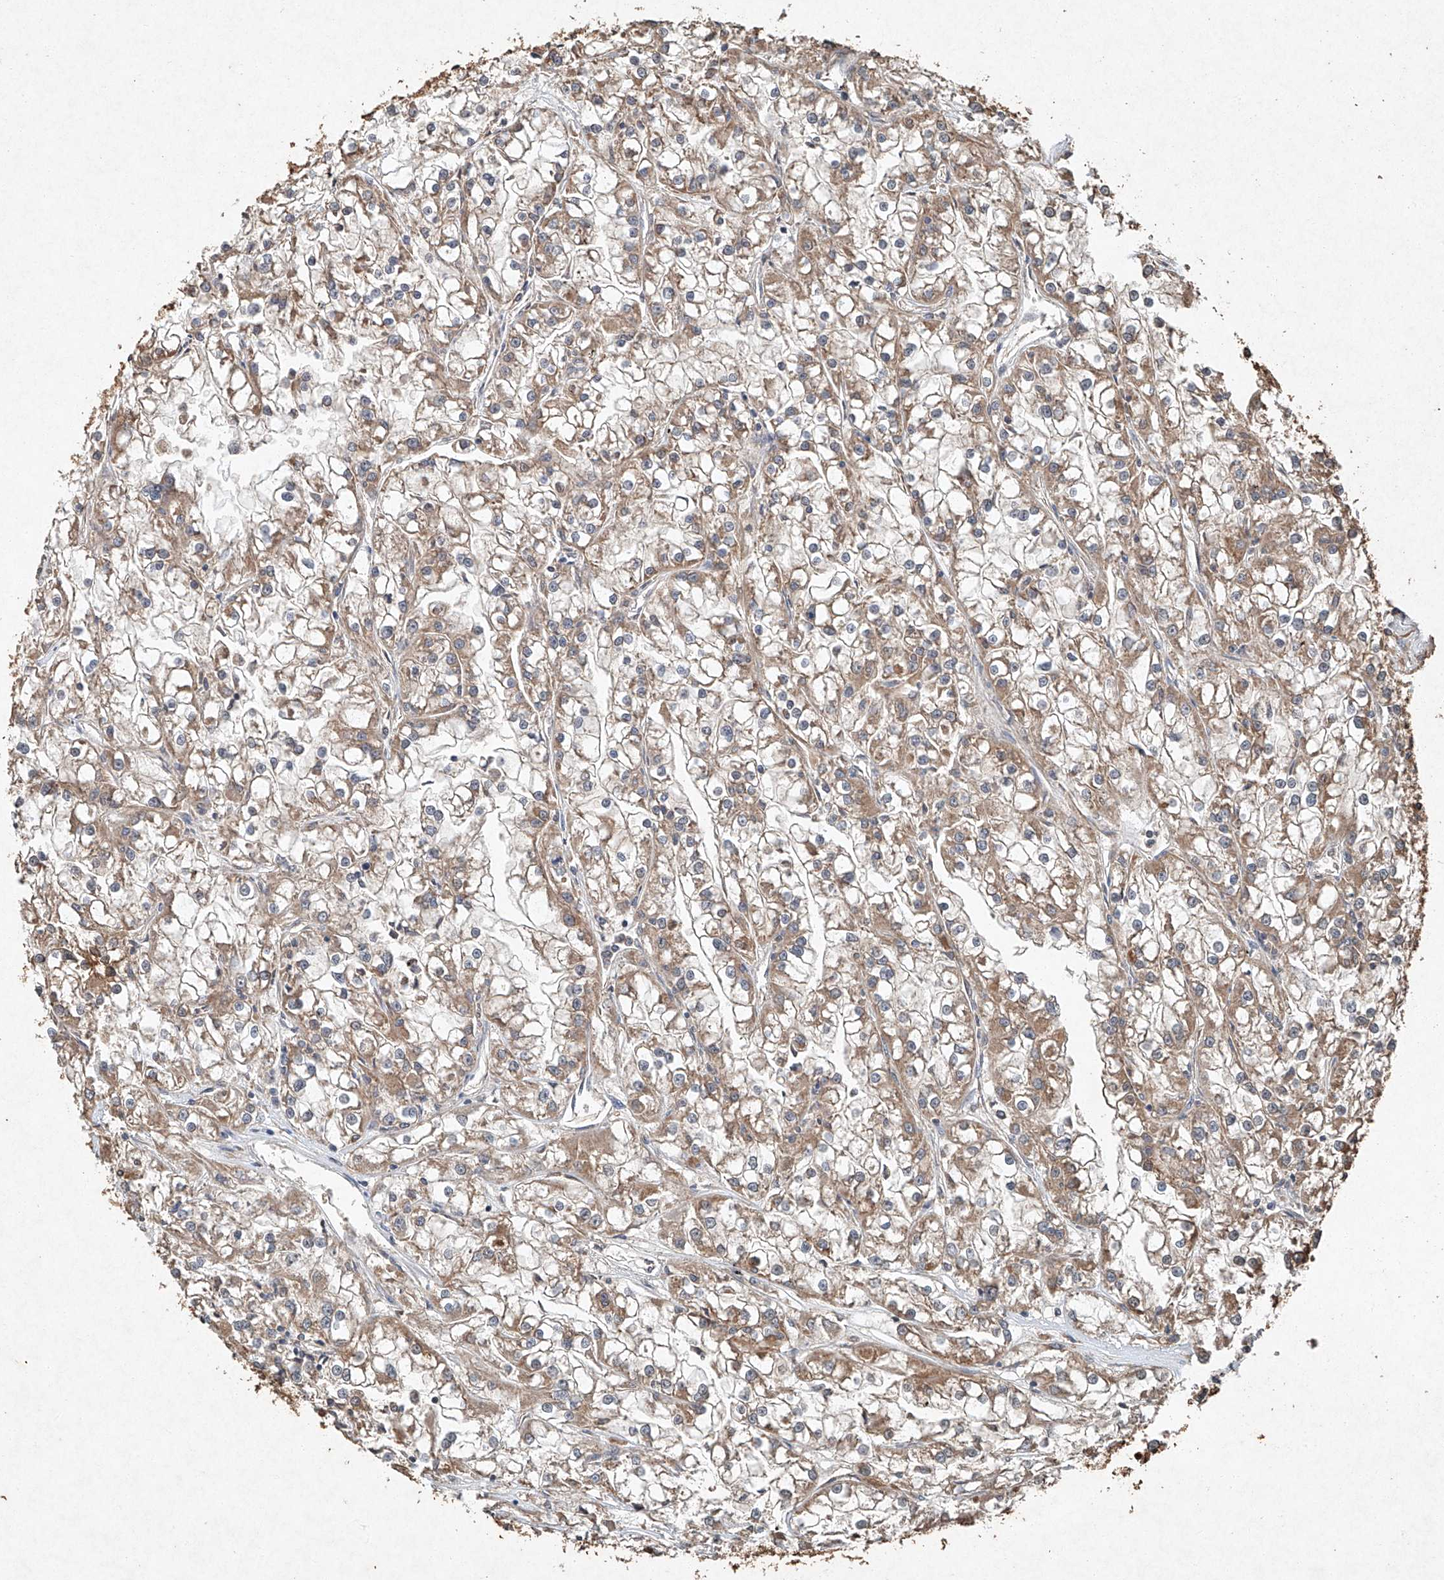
{"staining": {"intensity": "weak", "quantity": ">75%", "location": "cytoplasmic/membranous"}, "tissue": "renal cancer", "cell_type": "Tumor cells", "image_type": "cancer", "snomed": [{"axis": "morphology", "description": "Adenocarcinoma, NOS"}, {"axis": "topography", "description": "Kidney"}], "caption": "Brown immunohistochemical staining in renal cancer reveals weak cytoplasmic/membranous expression in approximately >75% of tumor cells.", "gene": "STK3", "patient": {"sex": "female", "age": 52}}